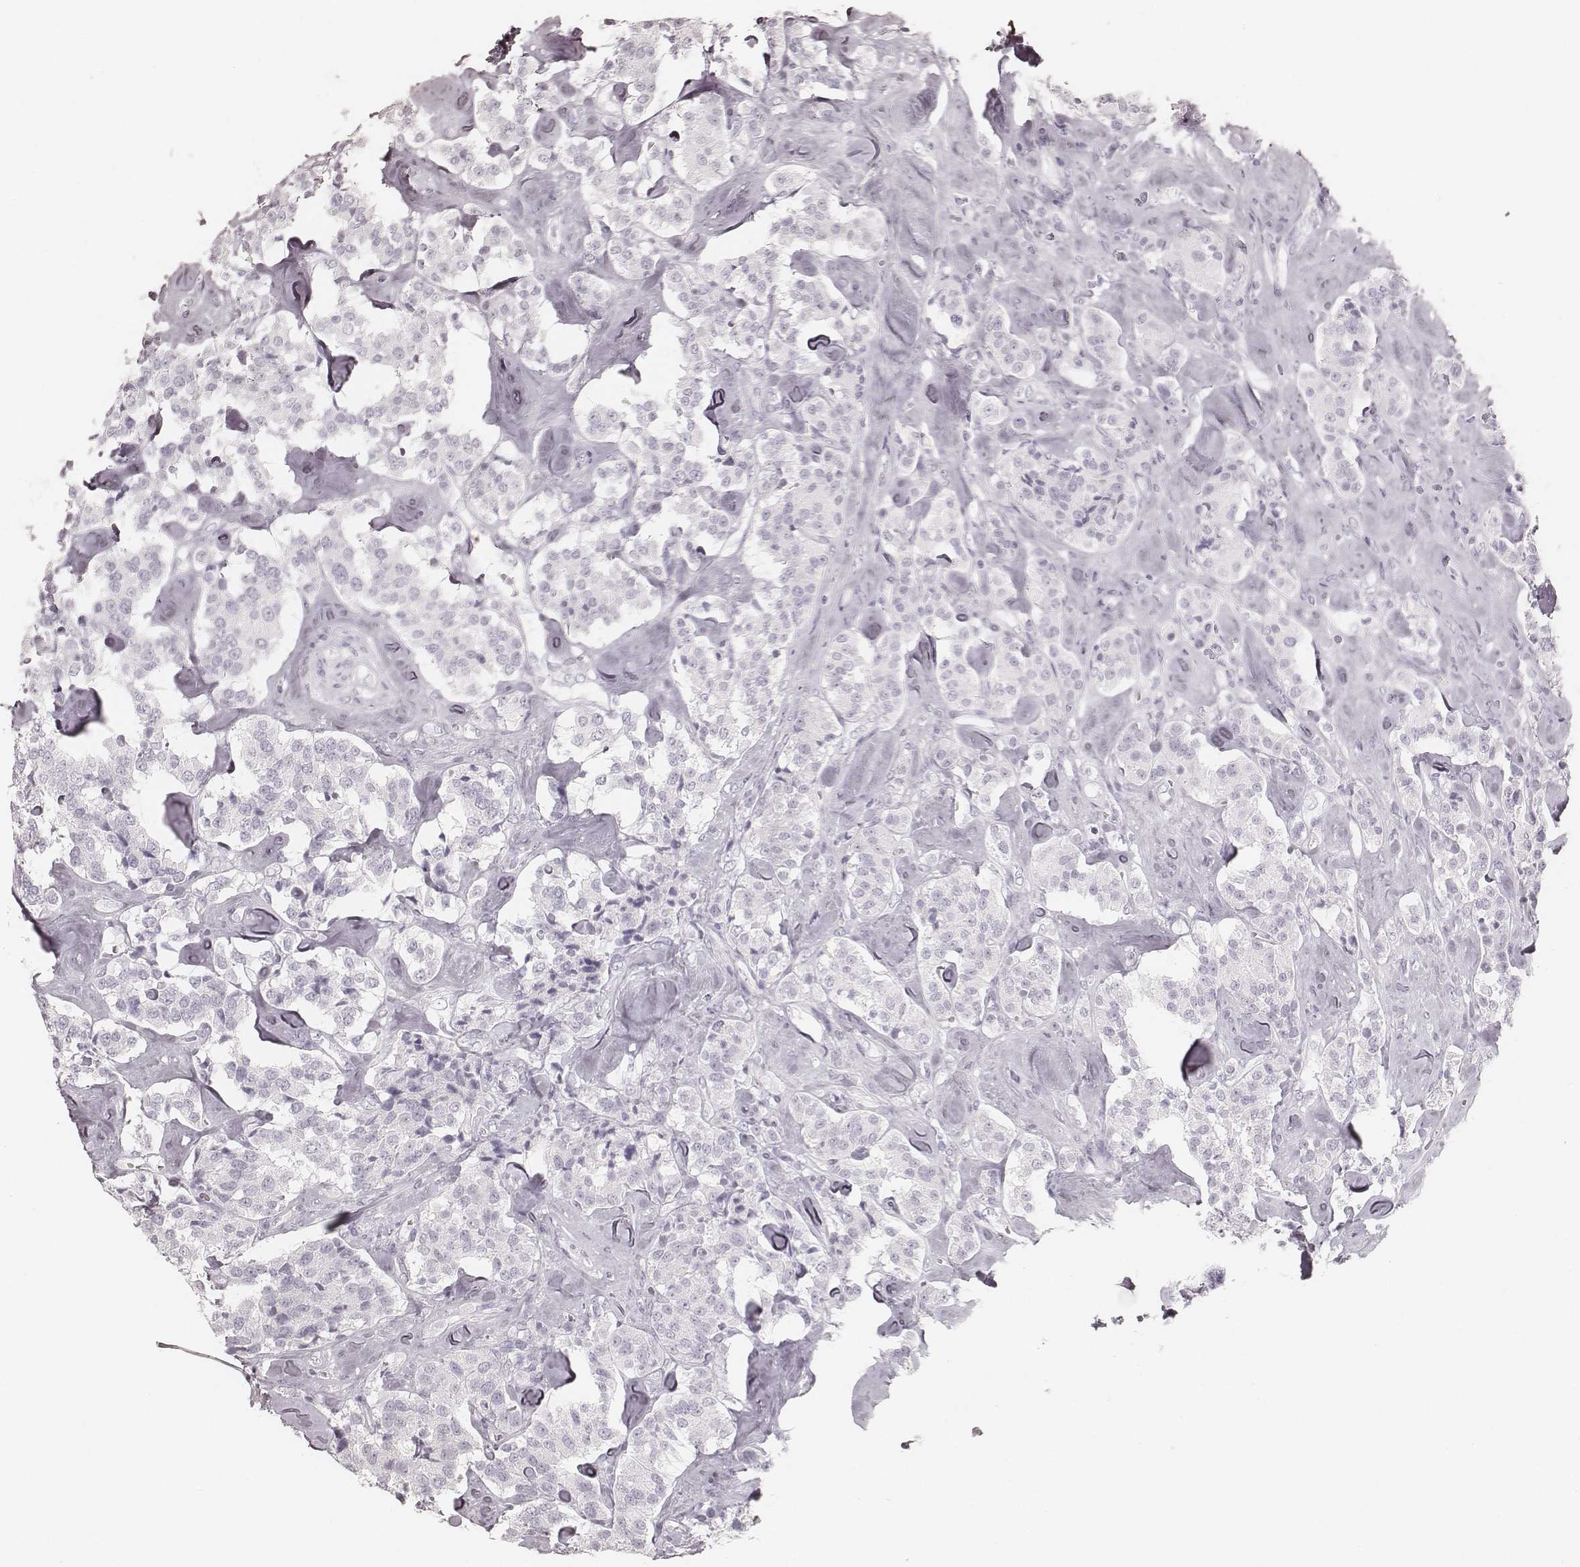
{"staining": {"intensity": "negative", "quantity": "none", "location": "none"}, "tissue": "carcinoid", "cell_type": "Tumor cells", "image_type": "cancer", "snomed": [{"axis": "morphology", "description": "Carcinoid, malignant, NOS"}, {"axis": "topography", "description": "Pancreas"}], "caption": "This is an immunohistochemistry (IHC) histopathology image of human carcinoid (malignant). There is no positivity in tumor cells.", "gene": "KRT34", "patient": {"sex": "male", "age": 41}}